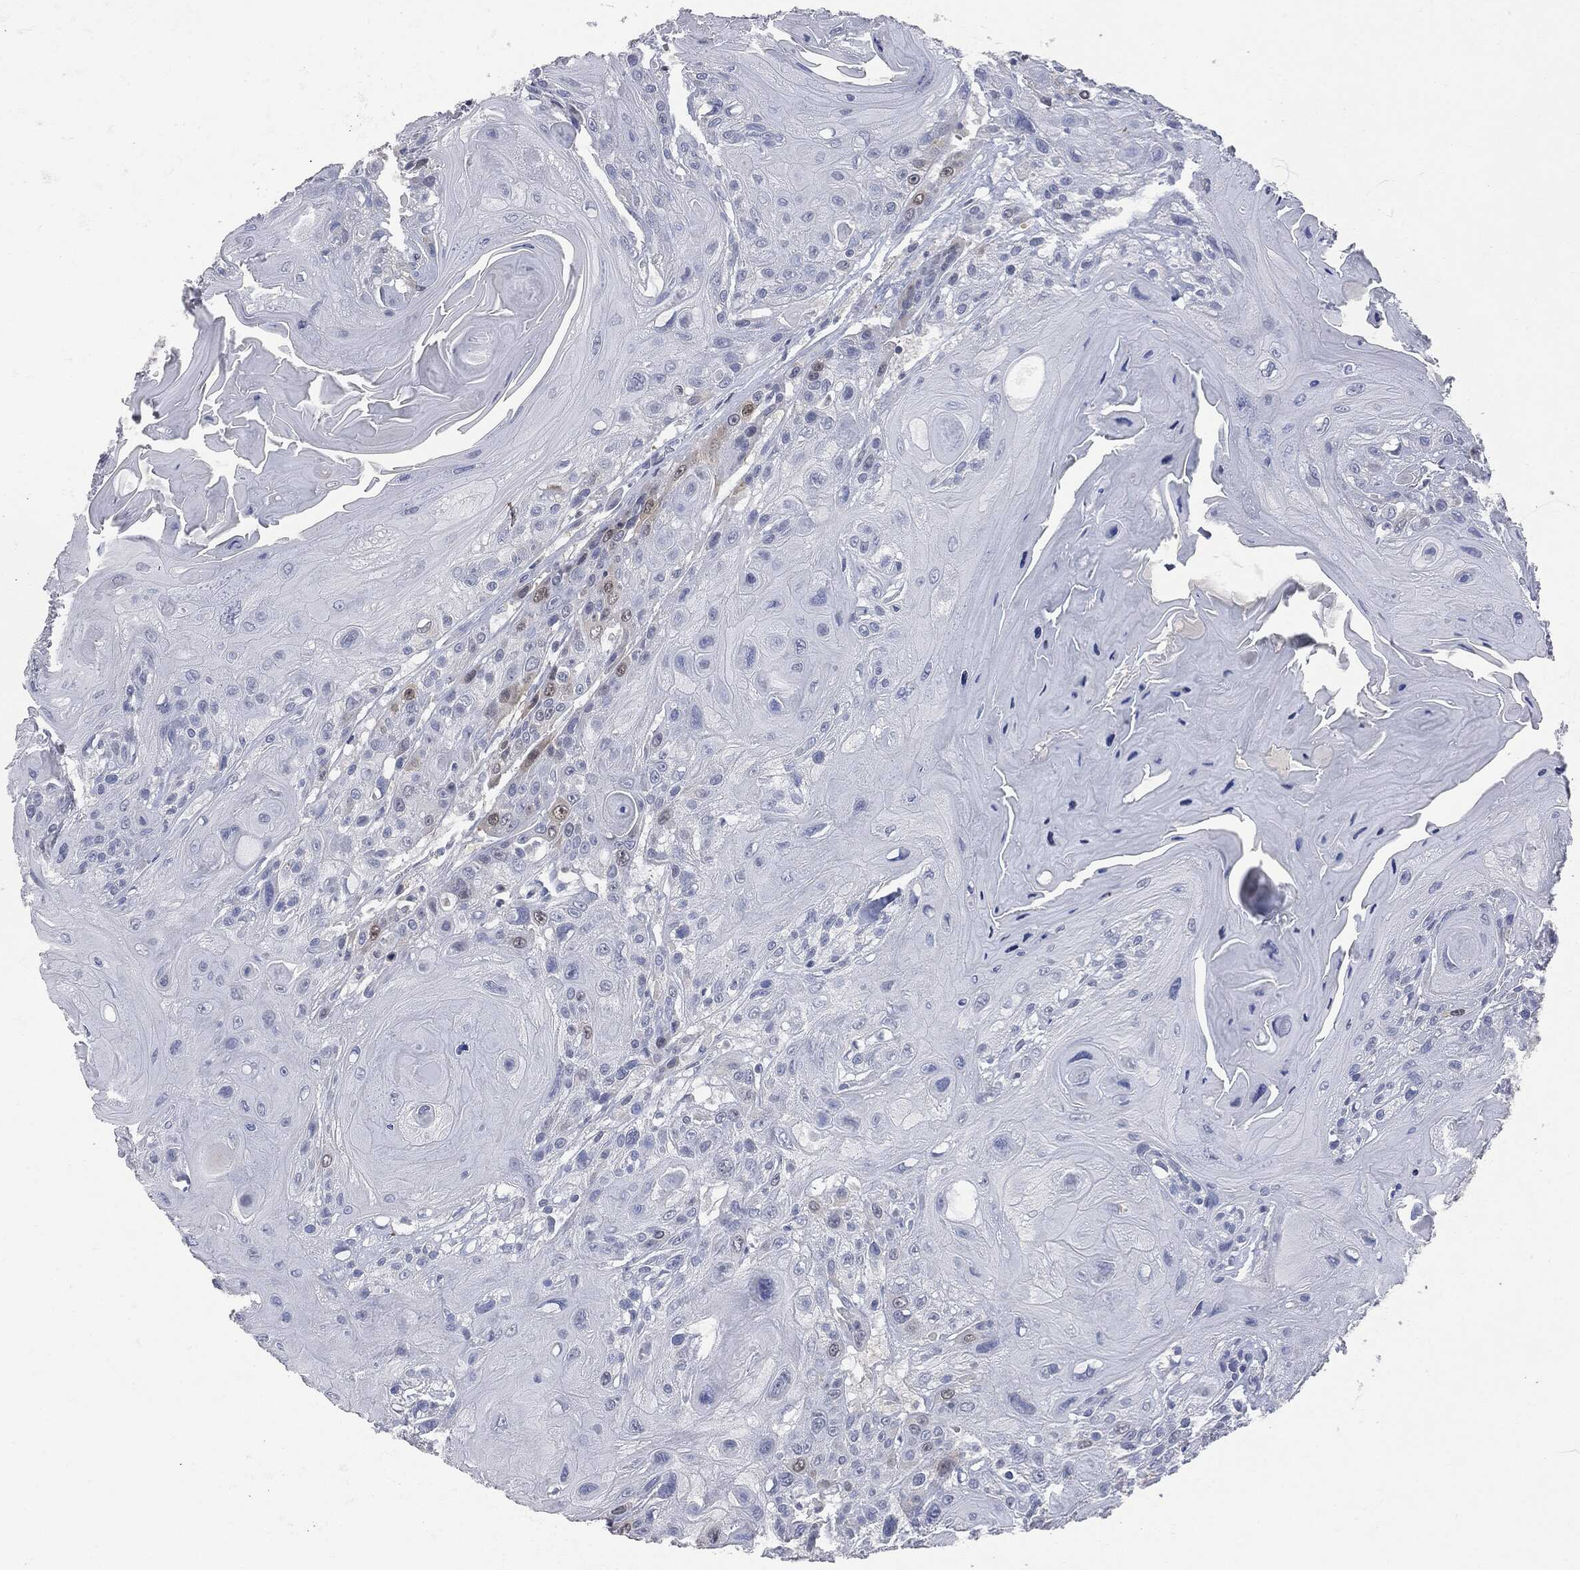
{"staining": {"intensity": "weak", "quantity": "<25%", "location": "cytoplasmic/membranous"}, "tissue": "head and neck cancer", "cell_type": "Tumor cells", "image_type": "cancer", "snomed": [{"axis": "morphology", "description": "Squamous cell carcinoma, NOS"}, {"axis": "topography", "description": "Head-Neck"}], "caption": "Tumor cells are negative for protein expression in human head and neck cancer. Nuclei are stained in blue.", "gene": "UBE2C", "patient": {"sex": "female", "age": 59}}